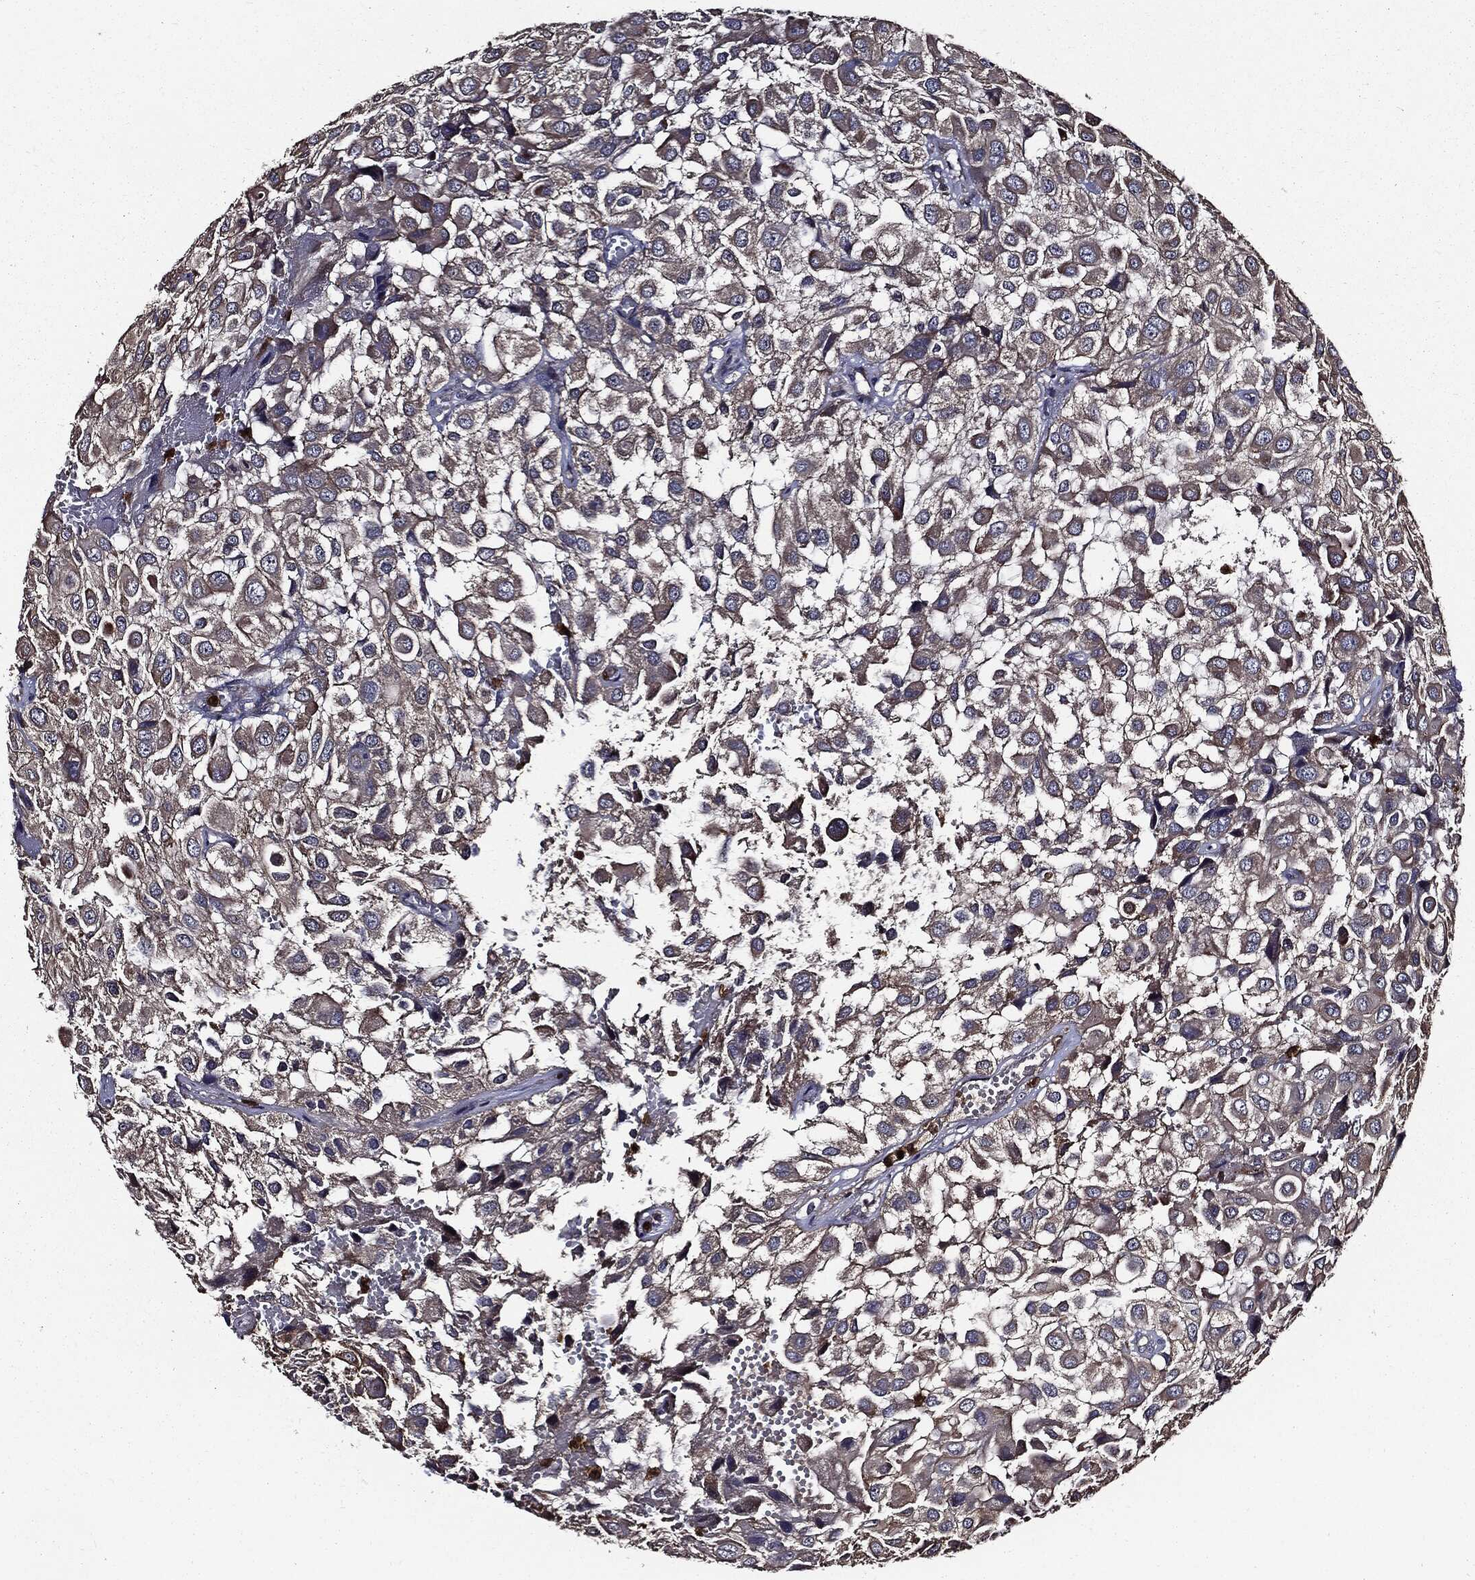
{"staining": {"intensity": "moderate", "quantity": "25%-75%", "location": "cytoplasmic/membranous"}, "tissue": "urothelial cancer", "cell_type": "Tumor cells", "image_type": "cancer", "snomed": [{"axis": "morphology", "description": "Urothelial carcinoma, High grade"}, {"axis": "topography", "description": "Urinary bladder"}], "caption": "Urothelial cancer tissue shows moderate cytoplasmic/membranous positivity in approximately 25%-75% of tumor cells, visualized by immunohistochemistry.", "gene": "PDCD6IP", "patient": {"sex": "male", "age": 56}}